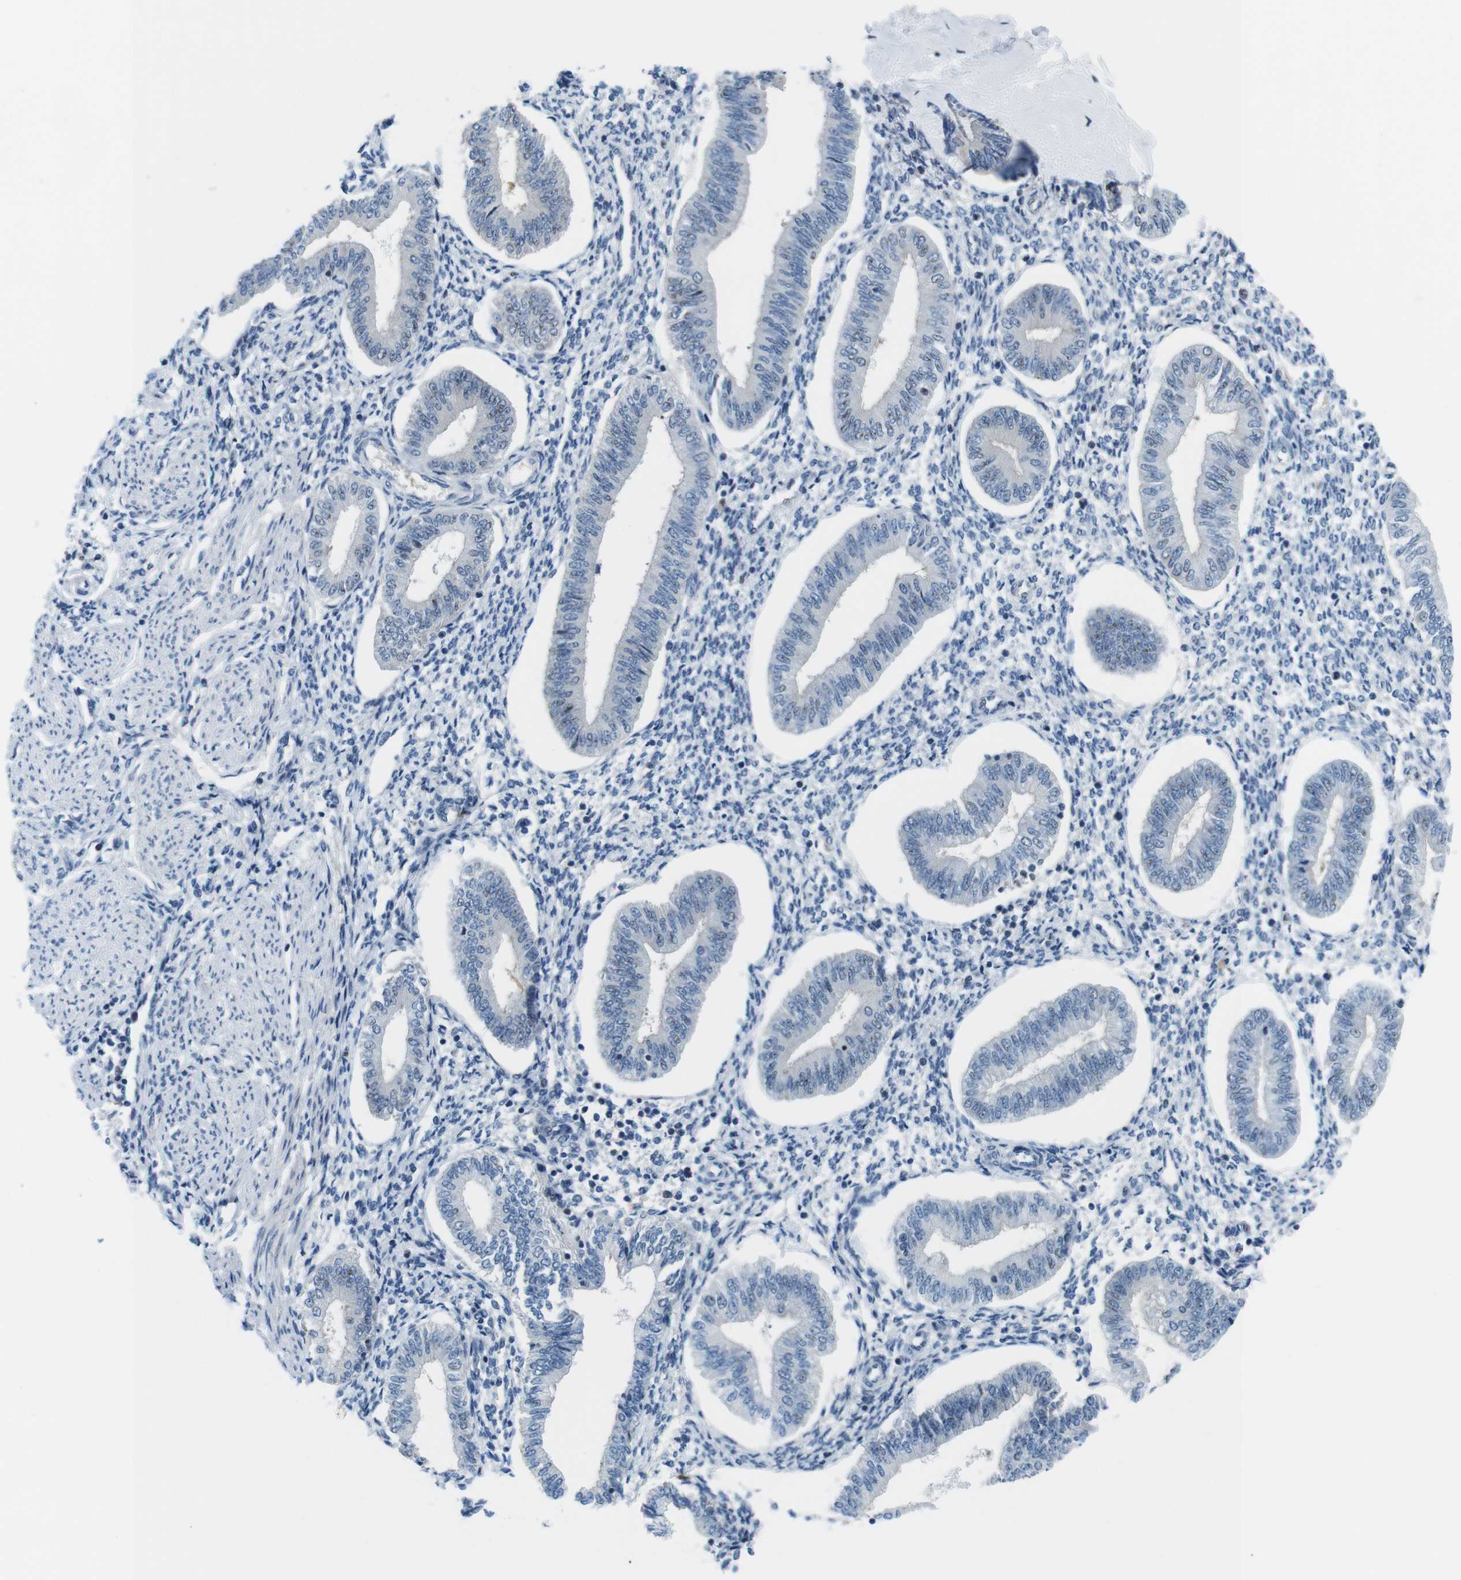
{"staining": {"intensity": "weak", "quantity": "<25%", "location": "cytoplasmic/membranous"}, "tissue": "endometrium", "cell_type": "Cells in endometrial stroma", "image_type": "normal", "snomed": [{"axis": "morphology", "description": "Normal tissue, NOS"}, {"axis": "topography", "description": "Endometrium"}], "caption": "Cells in endometrial stroma show no significant staining in unremarkable endometrium. (Brightfield microscopy of DAB (3,3'-diaminobenzidine) immunohistochemistry at high magnification).", "gene": "ZDHHC3", "patient": {"sex": "female", "age": 50}}